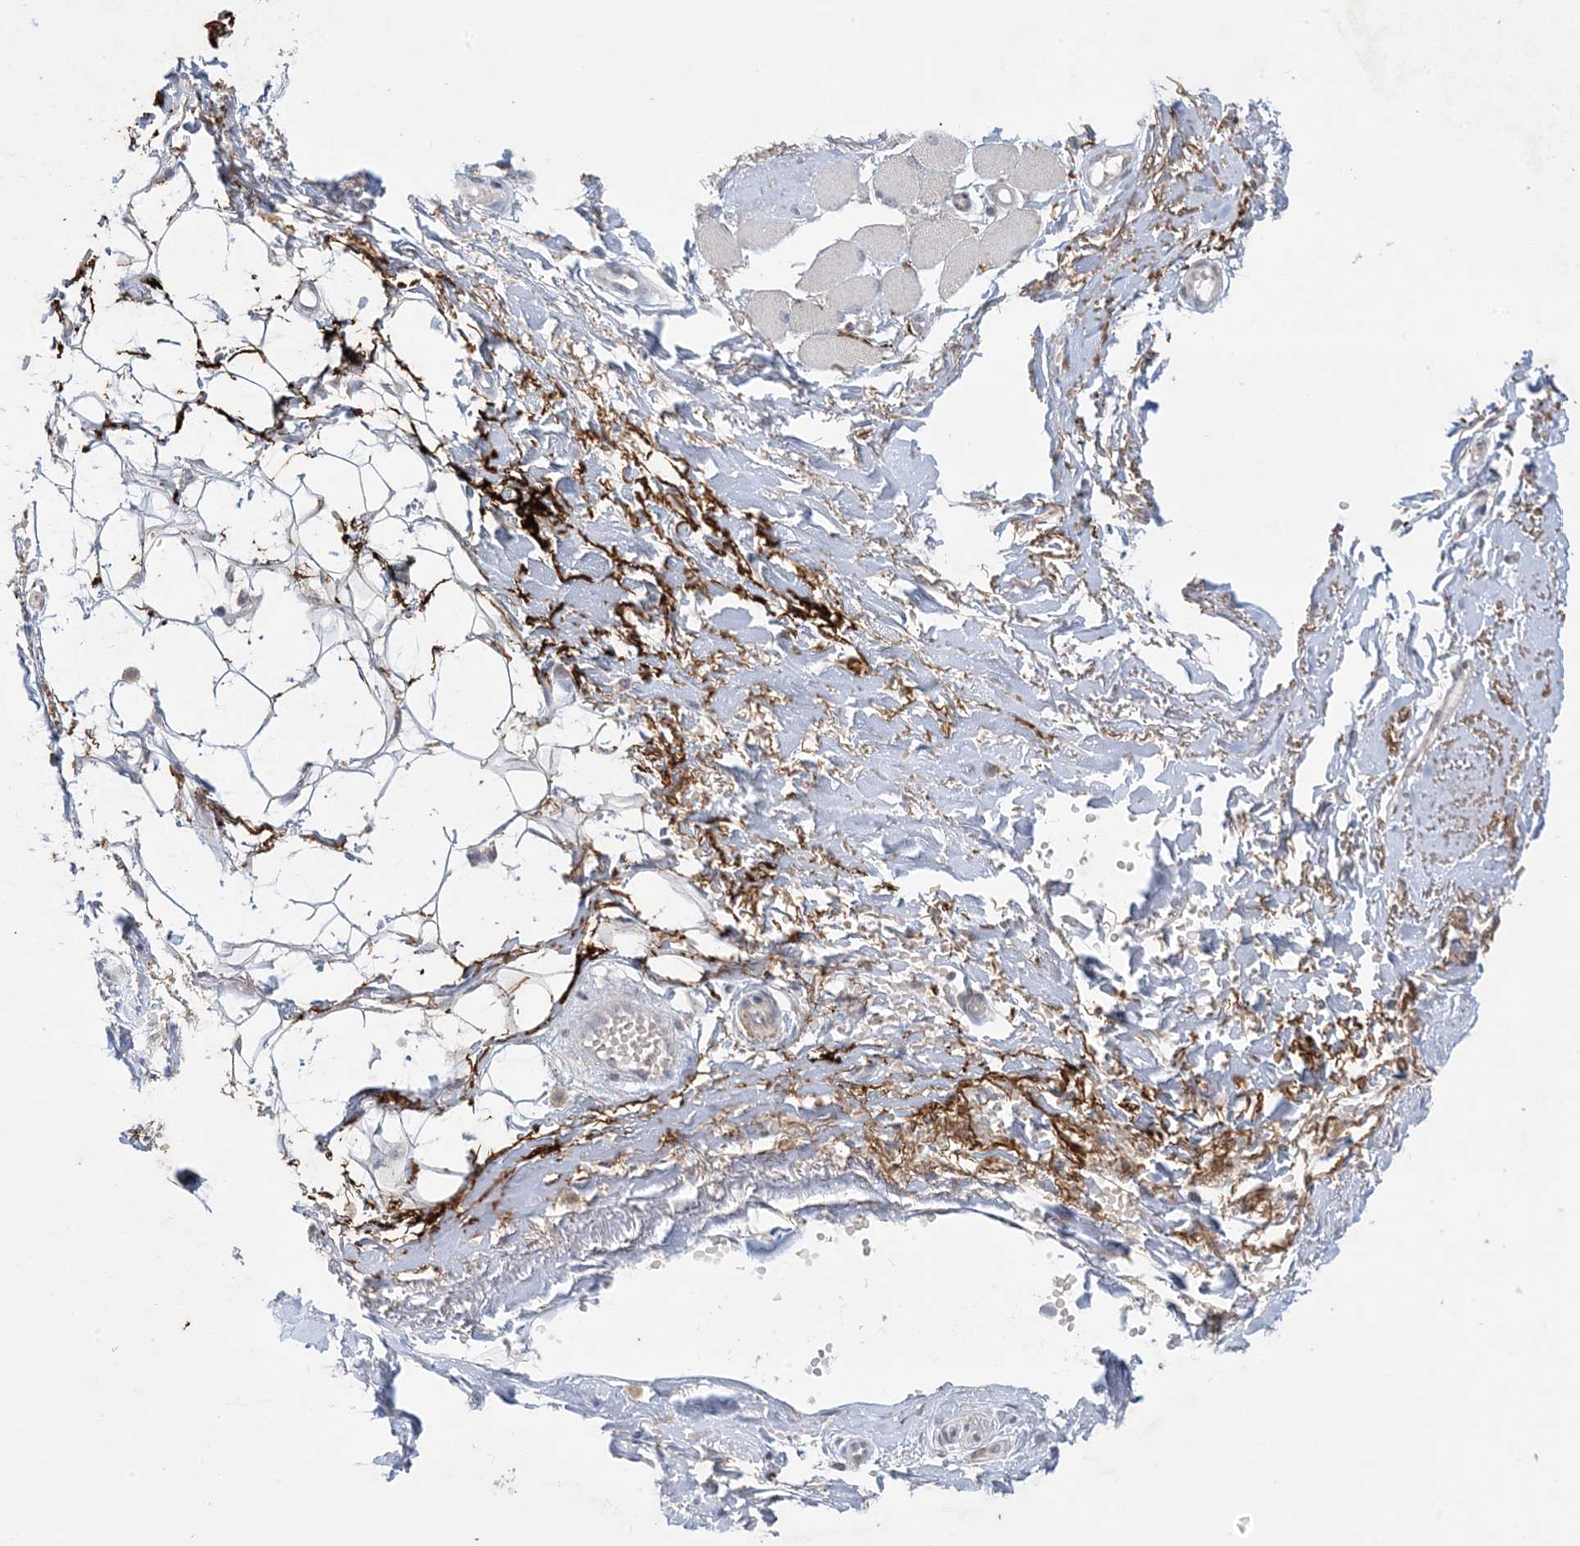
{"staining": {"intensity": "negative", "quantity": "none", "location": "none"}, "tissue": "adipose tissue", "cell_type": "Adipocytes", "image_type": "normal", "snomed": [{"axis": "morphology", "description": "Normal tissue, NOS"}, {"axis": "morphology", "description": "Basal cell carcinoma"}, {"axis": "topography", "description": "Skin"}], "caption": "An image of human adipose tissue is negative for staining in adipocytes. (DAB IHC with hematoxylin counter stain).", "gene": "XRN1", "patient": {"sex": "female", "age": 89}}